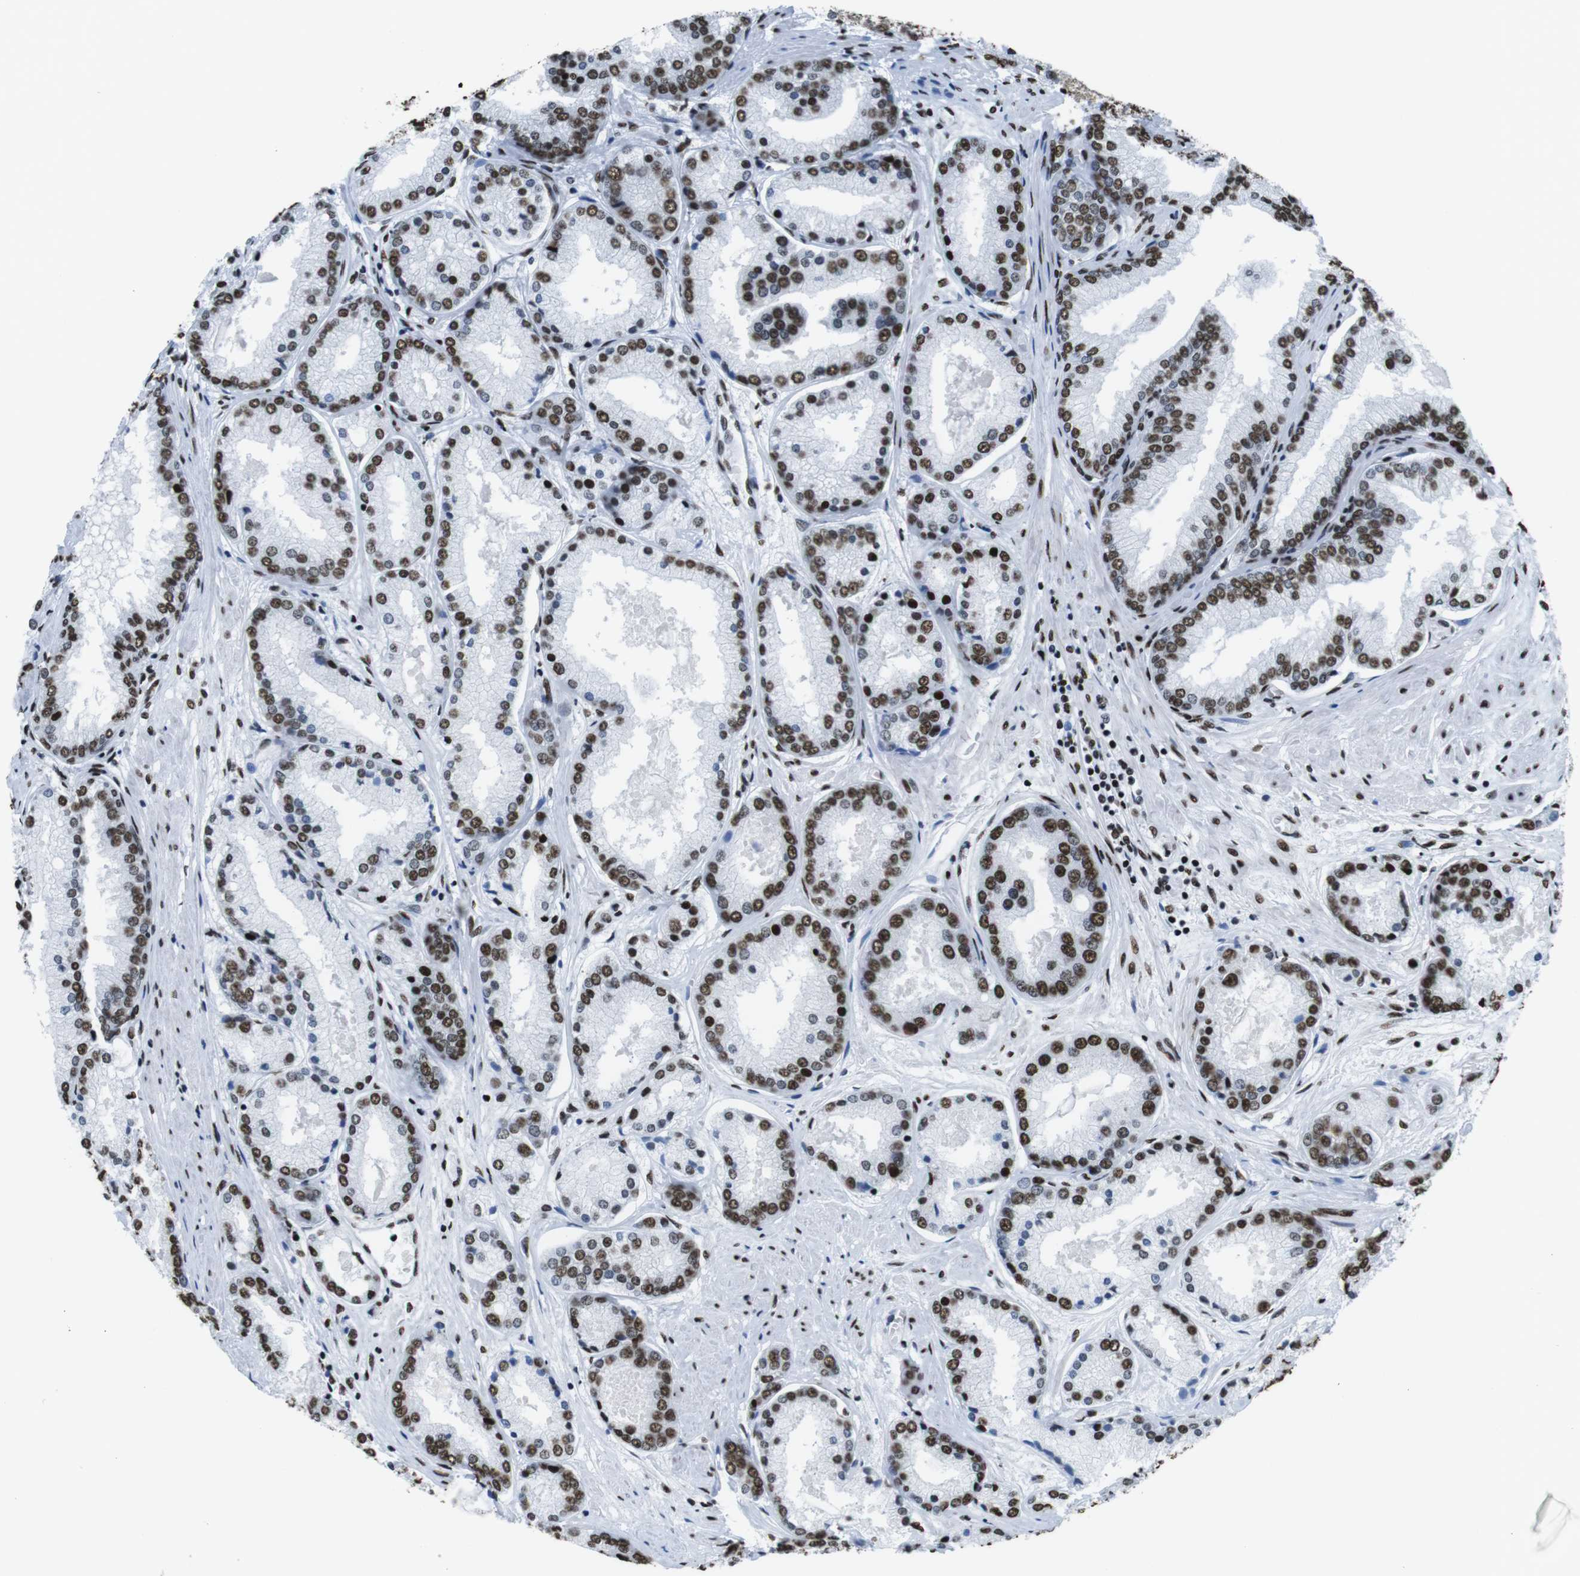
{"staining": {"intensity": "strong", "quantity": "25%-75%", "location": "nuclear"}, "tissue": "prostate cancer", "cell_type": "Tumor cells", "image_type": "cancer", "snomed": [{"axis": "morphology", "description": "Adenocarcinoma, High grade"}, {"axis": "topography", "description": "Prostate"}], "caption": "Approximately 25%-75% of tumor cells in human prostate adenocarcinoma (high-grade) reveal strong nuclear protein staining as visualized by brown immunohistochemical staining.", "gene": "CITED2", "patient": {"sex": "male", "age": 59}}